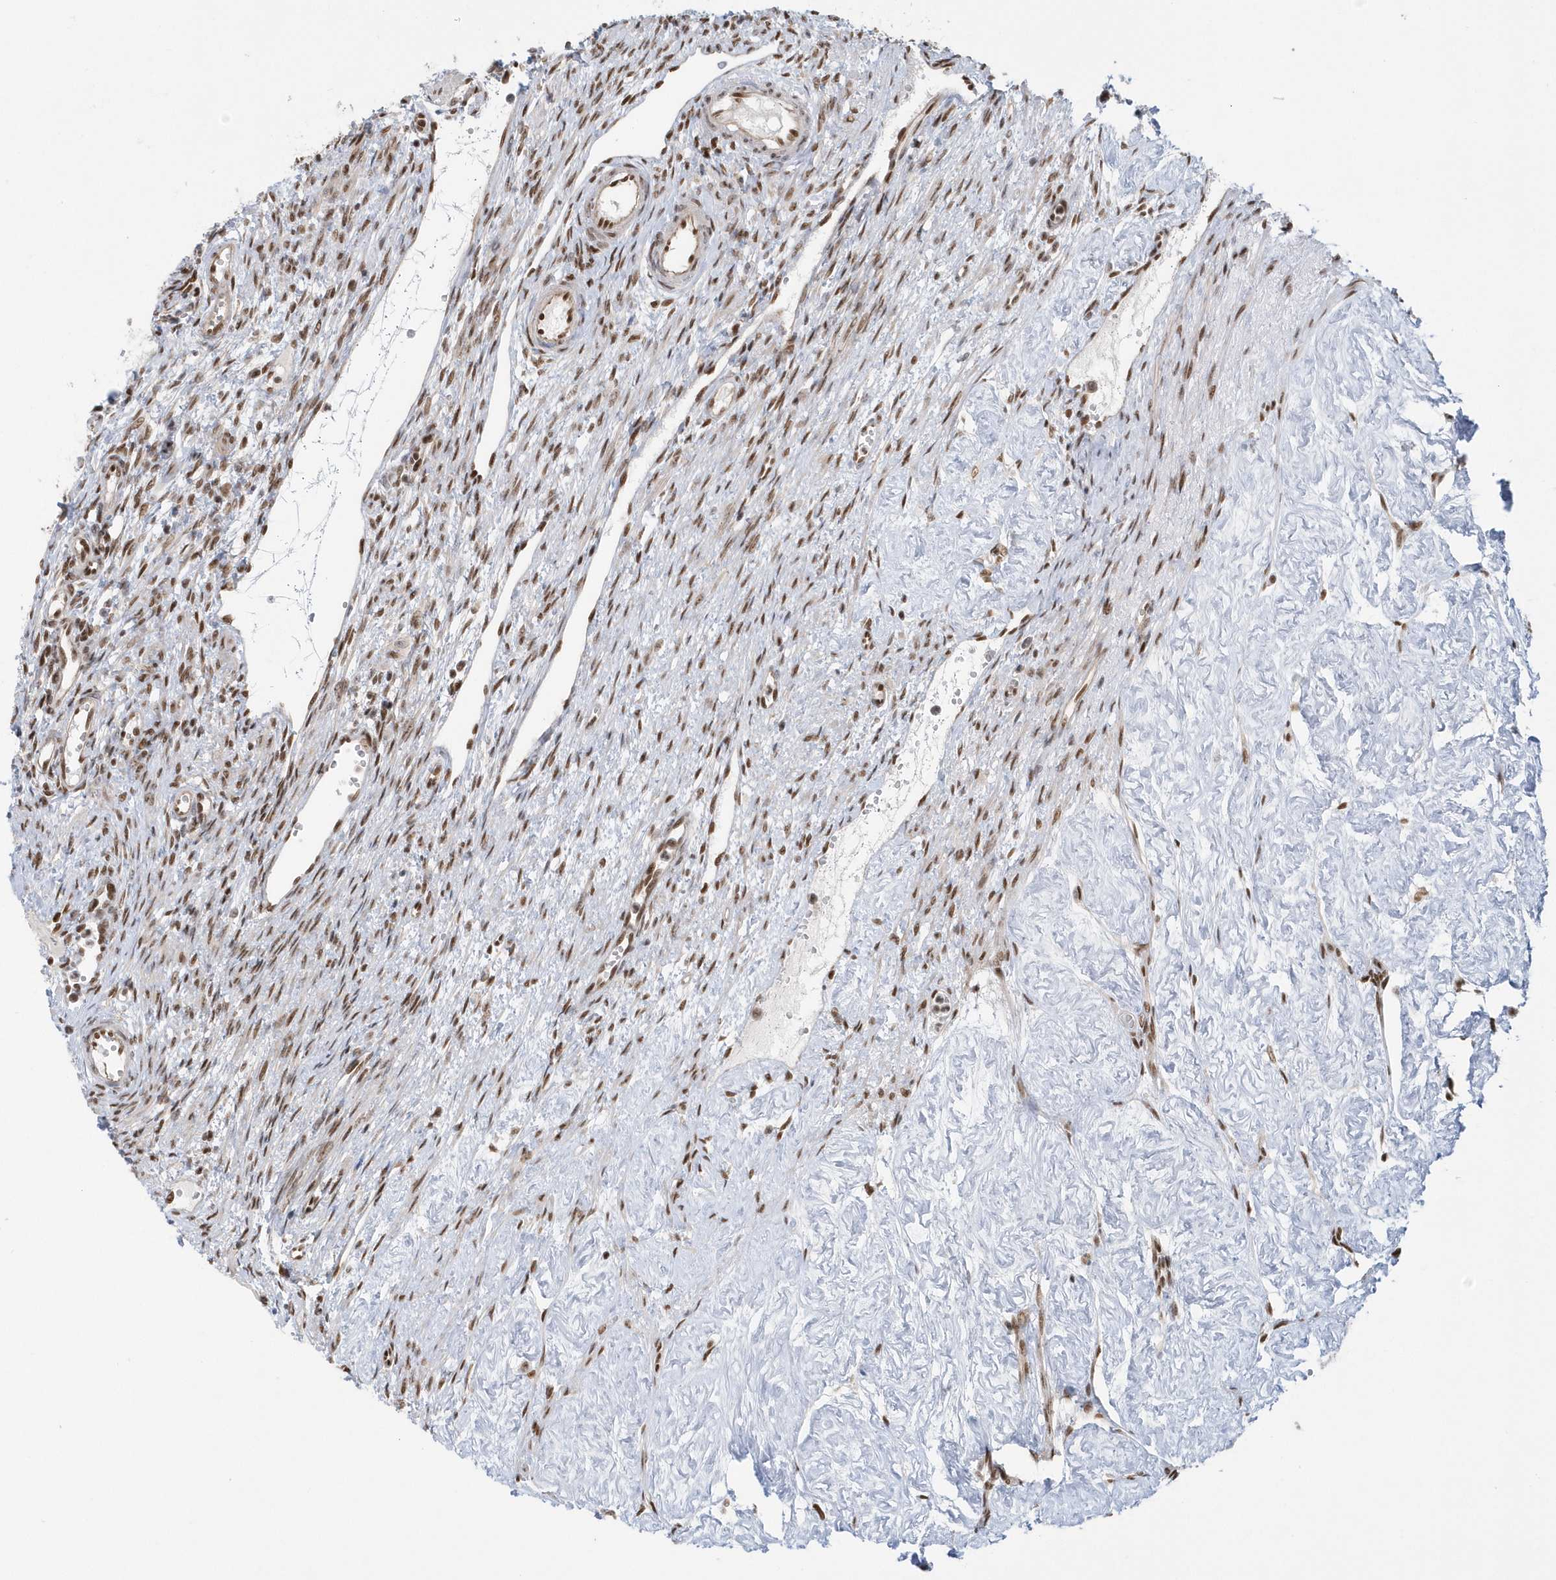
{"staining": {"intensity": "moderate", "quantity": ">75%", "location": "nuclear"}, "tissue": "ovary", "cell_type": "Ovarian stroma cells", "image_type": "normal", "snomed": [{"axis": "morphology", "description": "Normal tissue, NOS"}, {"axis": "morphology", "description": "Cyst, NOS"}, {"axis": "topography", "description": "Ovary"}], "caption": "High-magnification brightfield microscopy of normal ovary stained with DAB (brown) and counterstained with hematoxylin (blue). ovarian stroma cells exhibit moderate nuclear expression is seen in about>75% of cells.", "gene": "SEPHS1", "patient": {"sex": "female", "age": 33}}